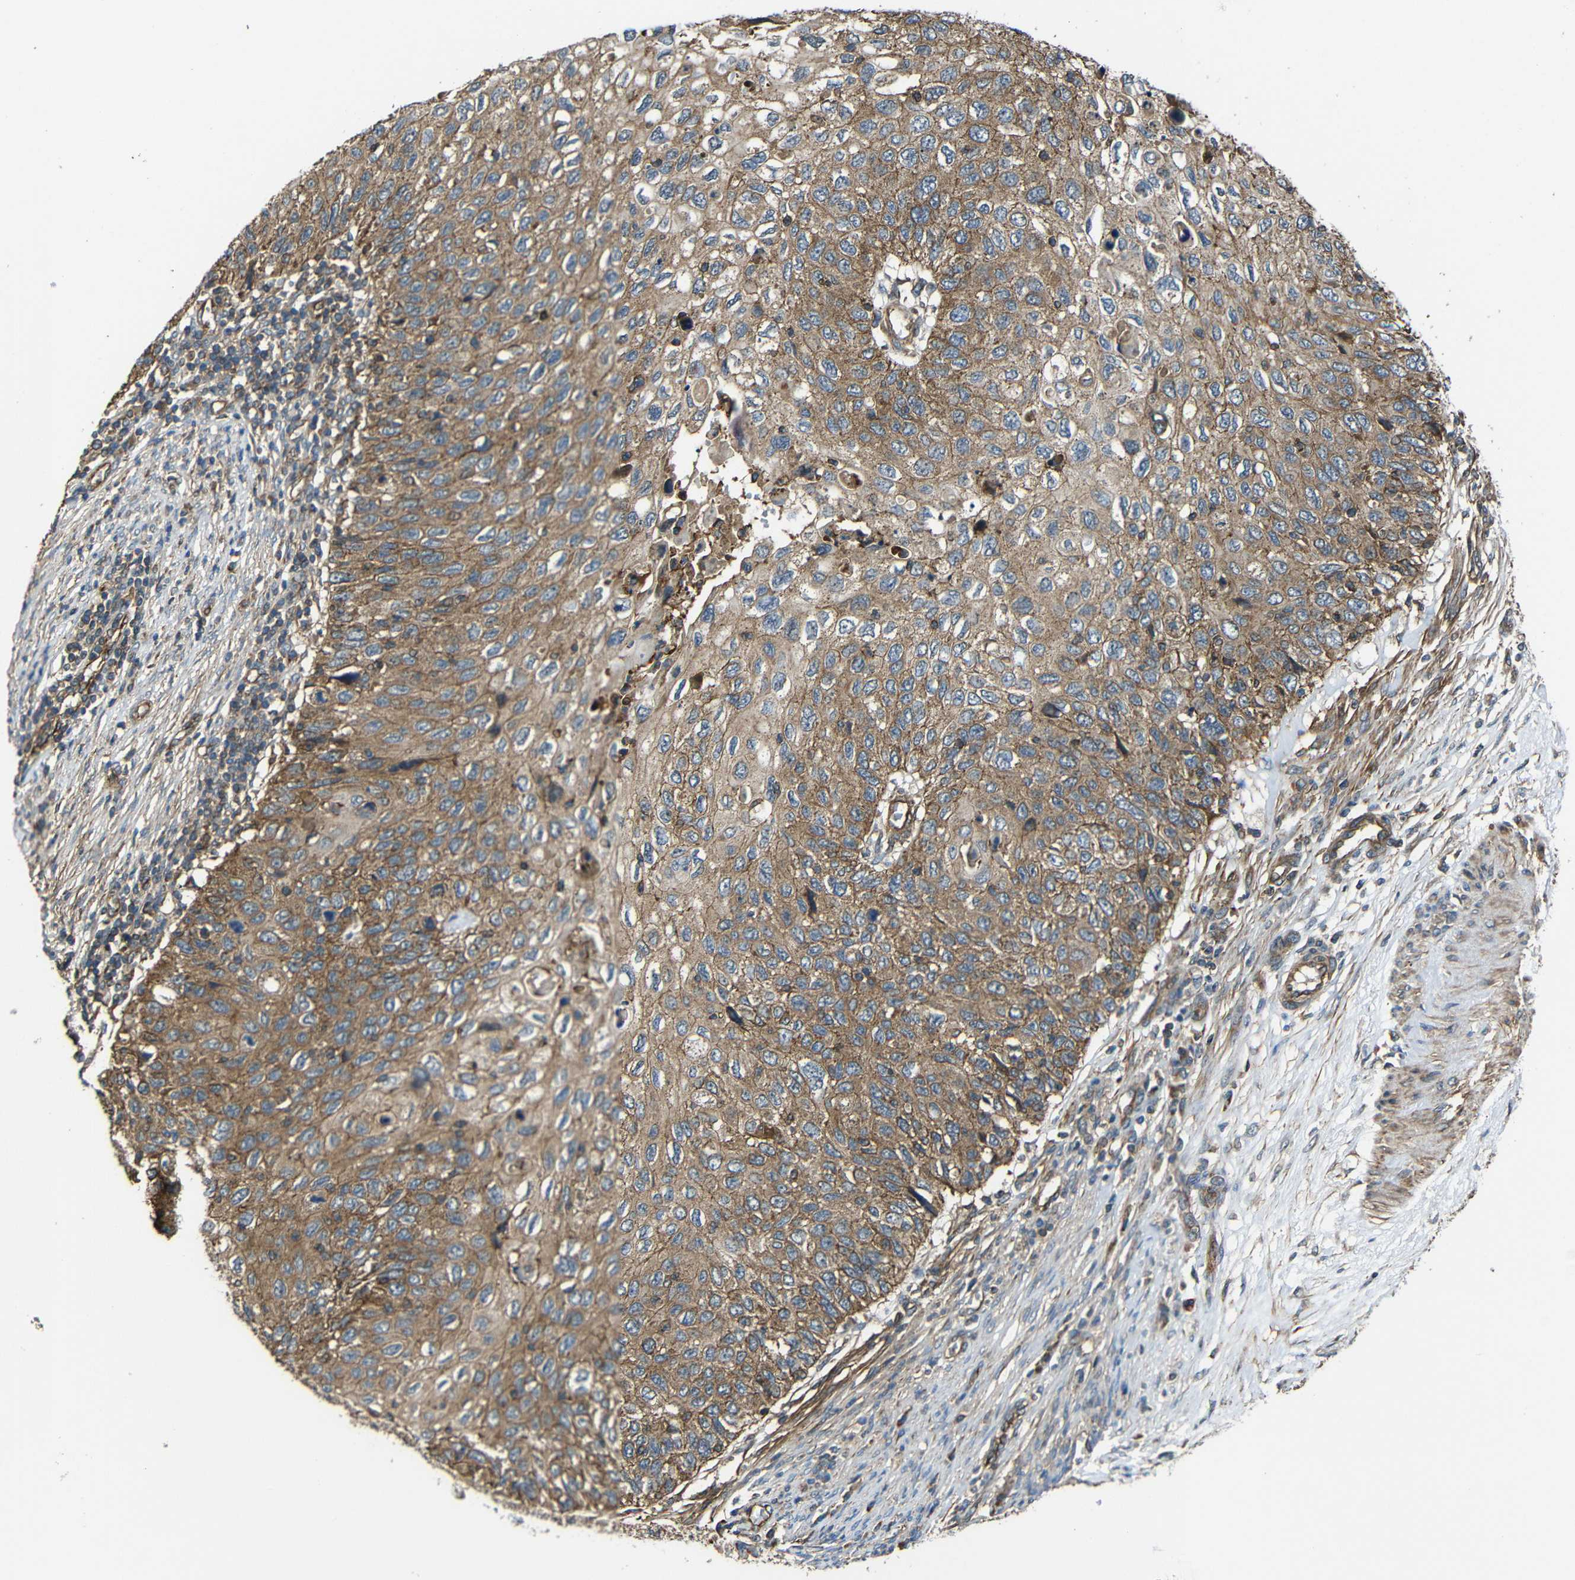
{"staining": {"intensity": "moderate", "quantity": ">75%", "location": "cytoplasmic/membranous"}, "tissue": "cervical cancer", "cell_type": "Tumor cells", "image_type": "cancer", "snomed": [{"axis": "morphology", "description": "Squamous cell carcinoma, NOS"}, {"axis": "topography", "description": "Cervix"}], "caption": "Moderate cytoplasmic/membranous expression for a protein is appreciated in about >75% of tumor cells of squamous cell carcinoma (cervical) using immunohistochemistry.", "gene": "PTCH1", "patient": {"sex": "female", "age": 70}}